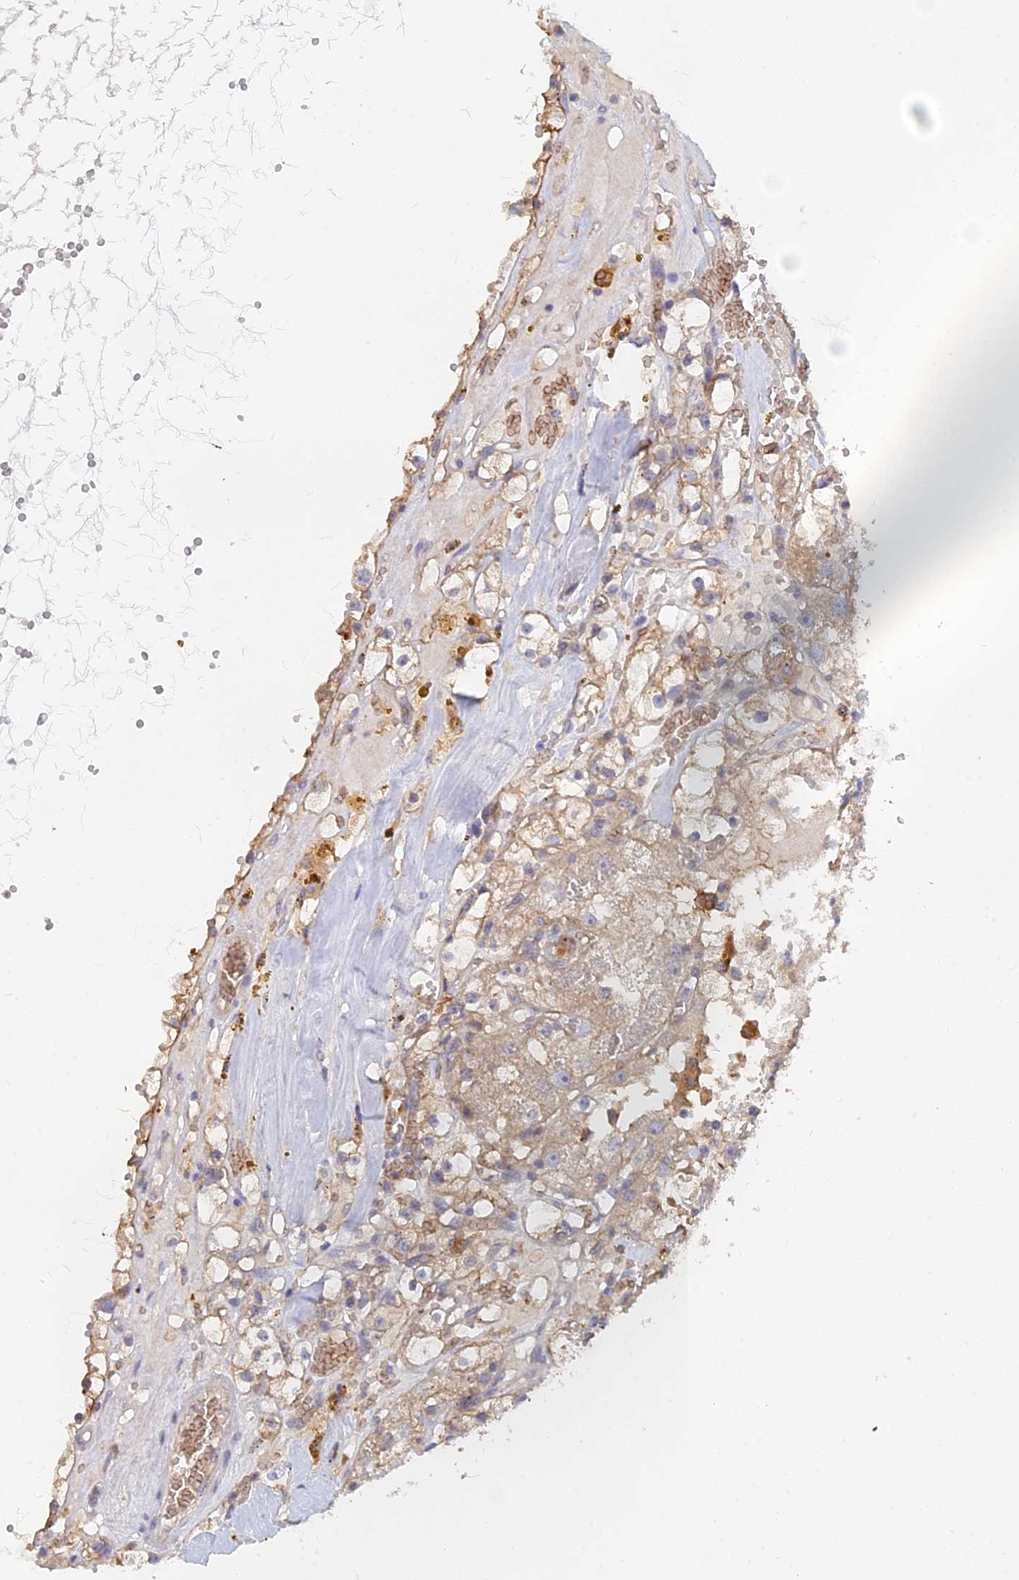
{"staining": {"intensity": "weak", "quantity": ">75%", "location": "cytoplasmic/membranous"}, "tissue": "renal cancer", "cell_type": "Tumor cells", "image_type": "cancer", "snomed": [{"axis": "morphology", "description": "Adenocarcinoma, NOS"}, {"axis": "topography", "description": "Kidney"}], "caption": "Immunohistochemical staining of renal cancer reveals weak cytoplasmic/membranous protein expression in about >75% of tumor cells. The staining was performed using DAB to visualize the protein expression in brown, while the nuclei were stained in blue with hematoxylin (Magnification: 20x).", "gene": "ARRDC1", "patient": {"sex": "male", "age": 56}}